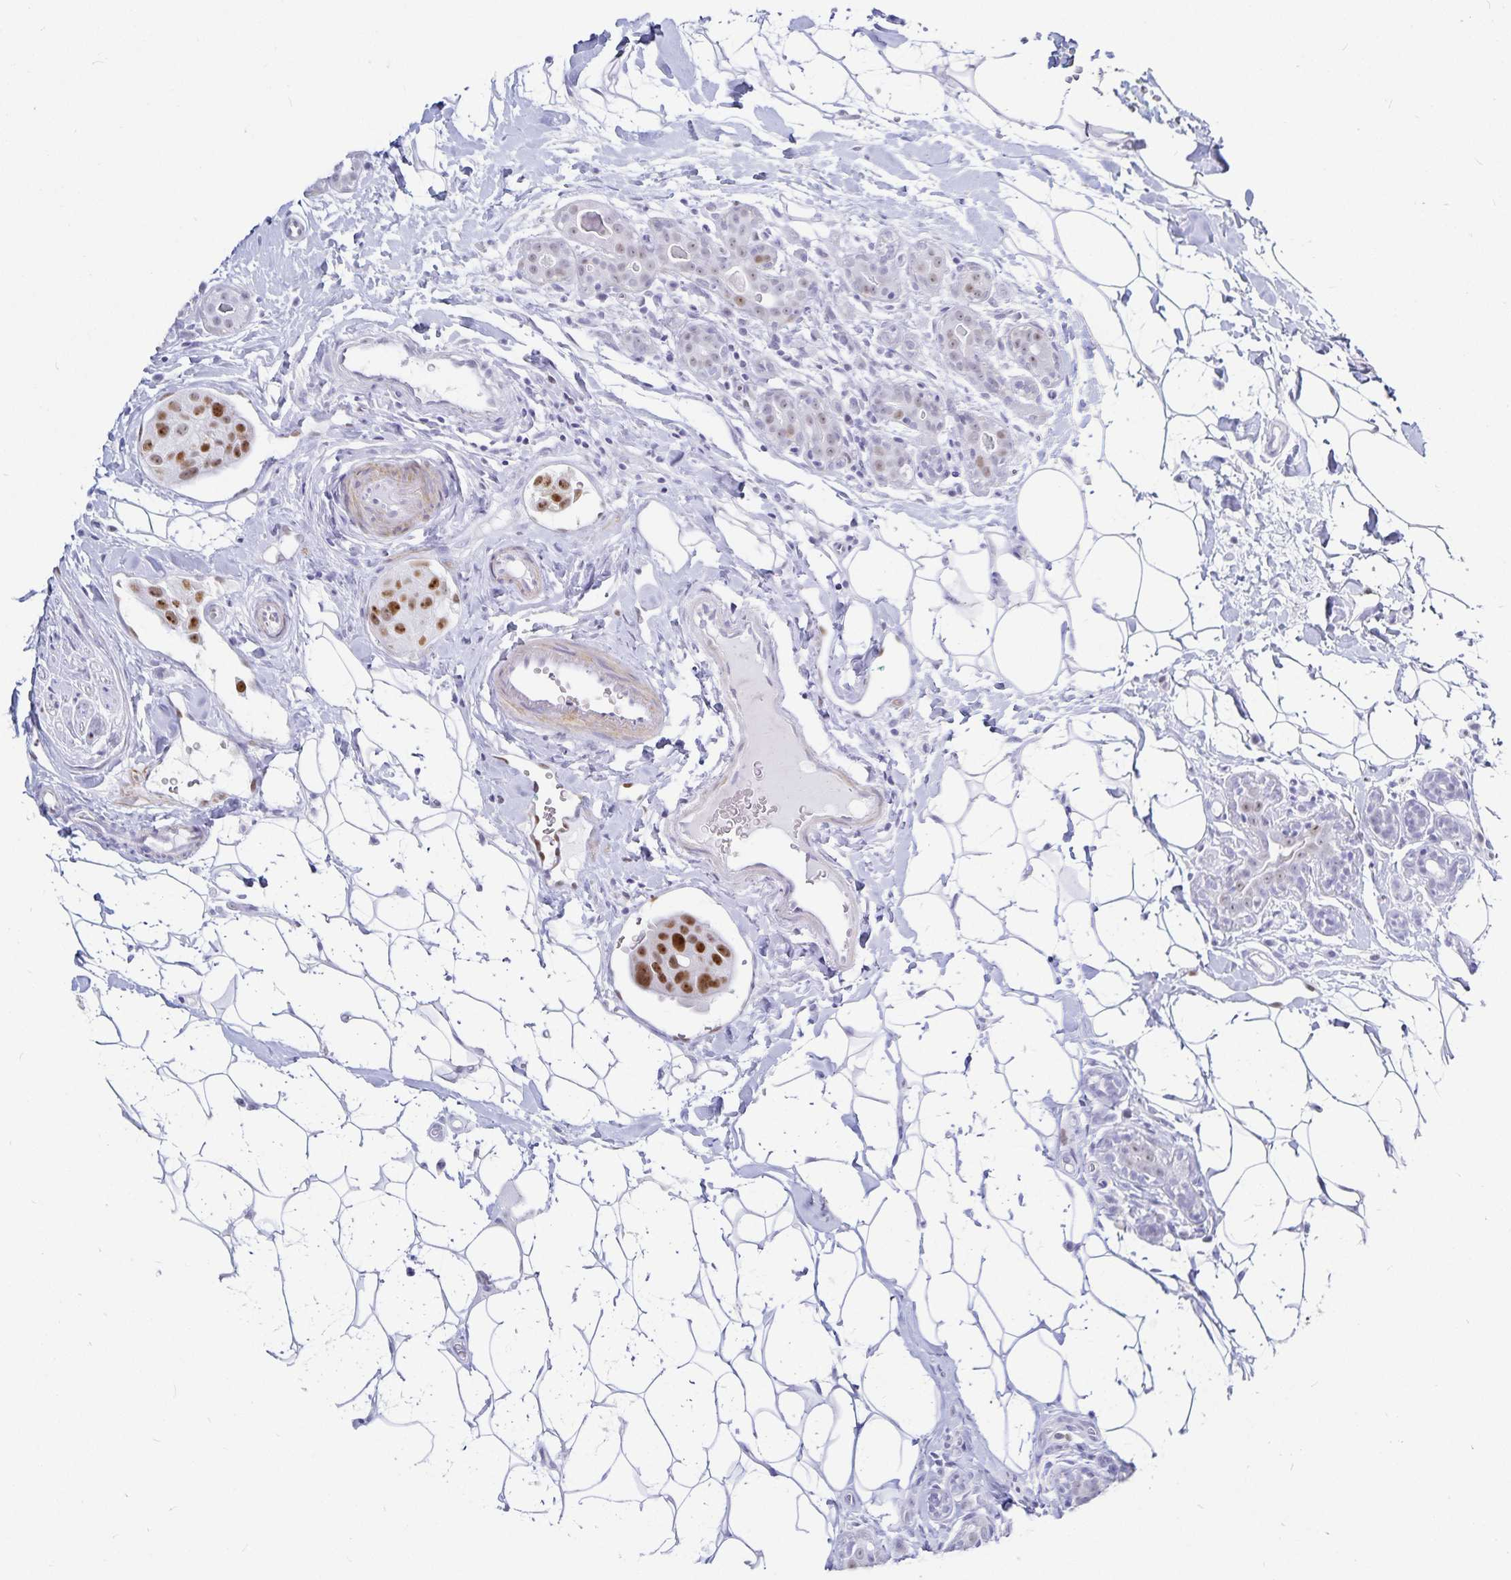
{"staining": {"intensity": "moderate", "quantity": ">75%", "location": "nuclear"}, "tissue": "breast cancer", "cell_type": "Tumor cells", "image_type": "cancer", "snomed": [{"axis": "morphology", "description": "Duct carcinoma"}, {"axis": "topography", "description": "Breast"}], "caption": "Protein analysis of breast invasive ductal carcinoma tissue displays moderate nuclear staining in about >75% of tumor cells. Immunohistochemistry stains the protein in brown and the nuclei are stained blue.", "gene": "HMGB3", "patient": {"sex": "female", "age": 43}}